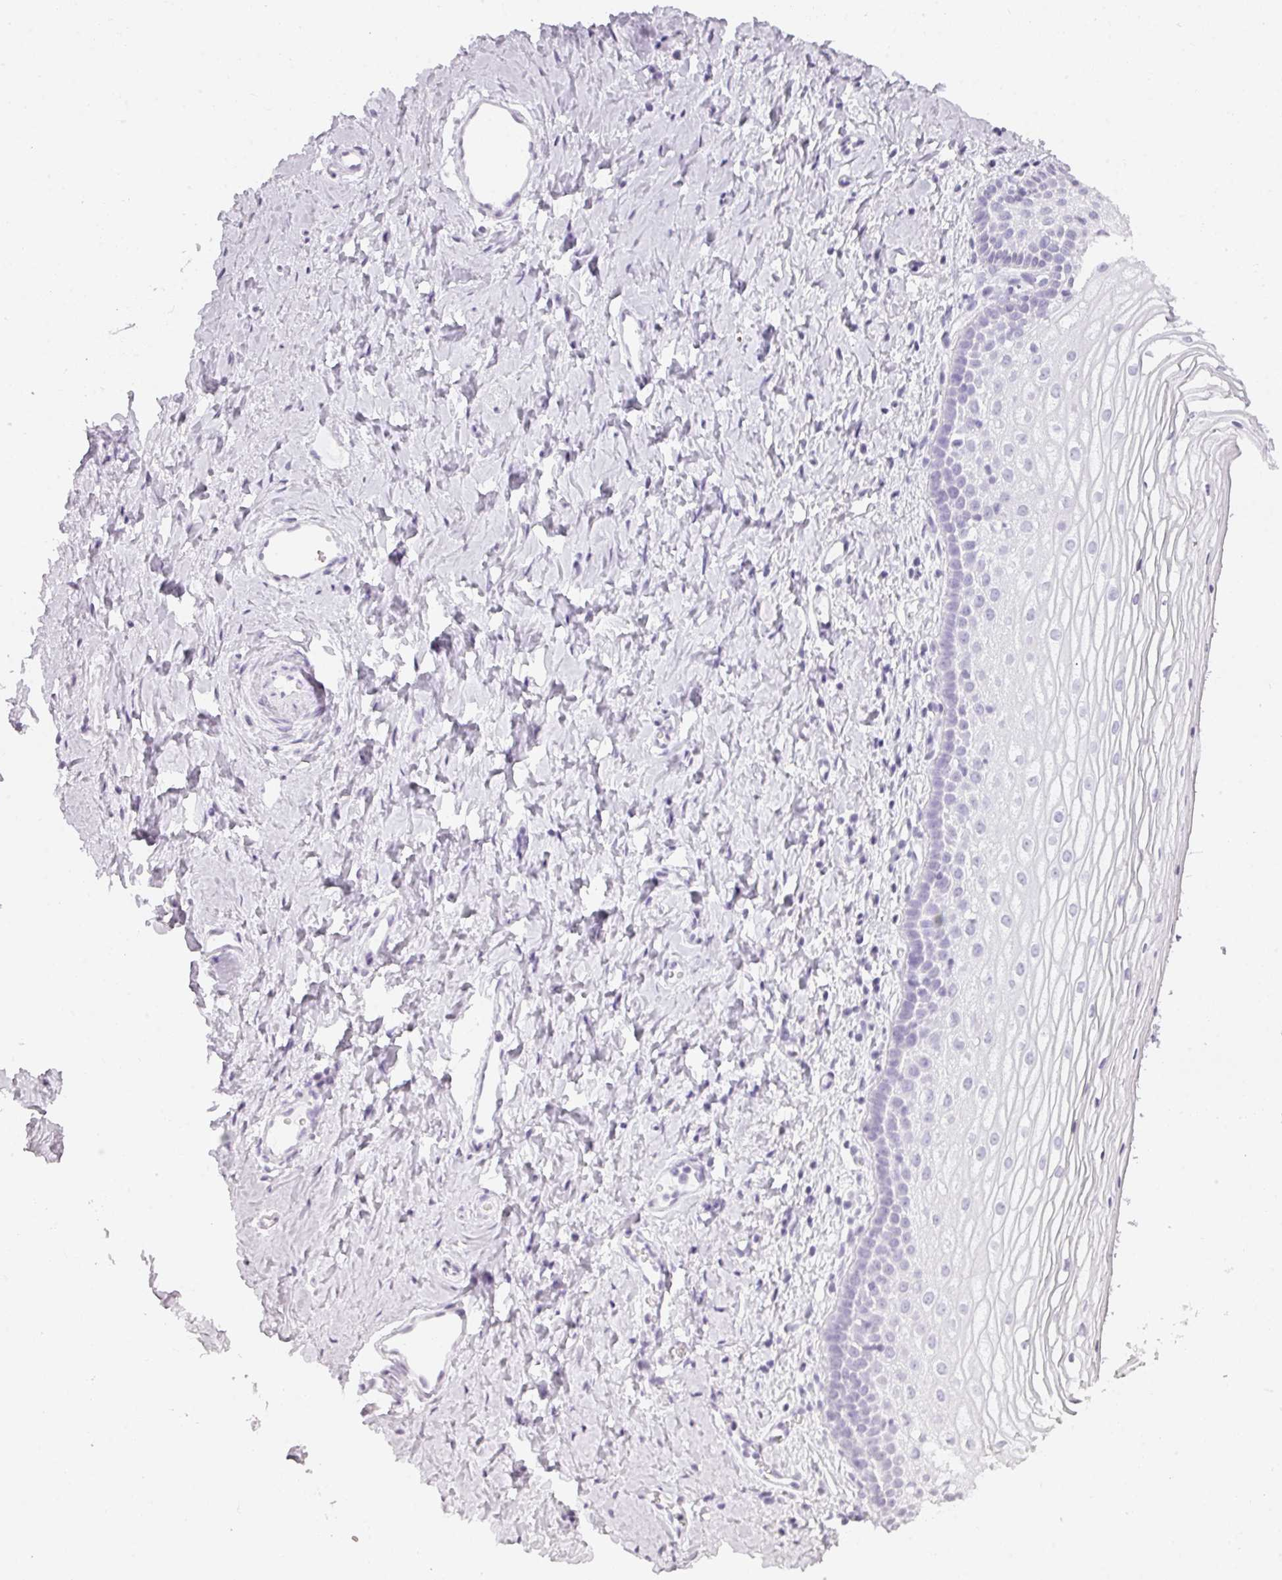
{"staining": {"intensity": "negative", "quantity": "none", "location": "none"}, "tissue": "vagina", "cell_type": "Squamous epithelial cells", "image_type": "normal", "snomed": [{"axis": "morphology", "description": "Normal tissue, NOS"}, {"axis": "topography", "description": "Vagina"}], "caption": "Immunohistochemistry (IHC) of benign human vagina displays no staining in squamous epithelial cells. The staining was performed using DAB to visualize the protein expression in brown, while the nuclei were stained in blue with hematoxylin (Magnification: 20x).", "gene": "TMEM42", "patient": {"sex": "female", "age": 56}}